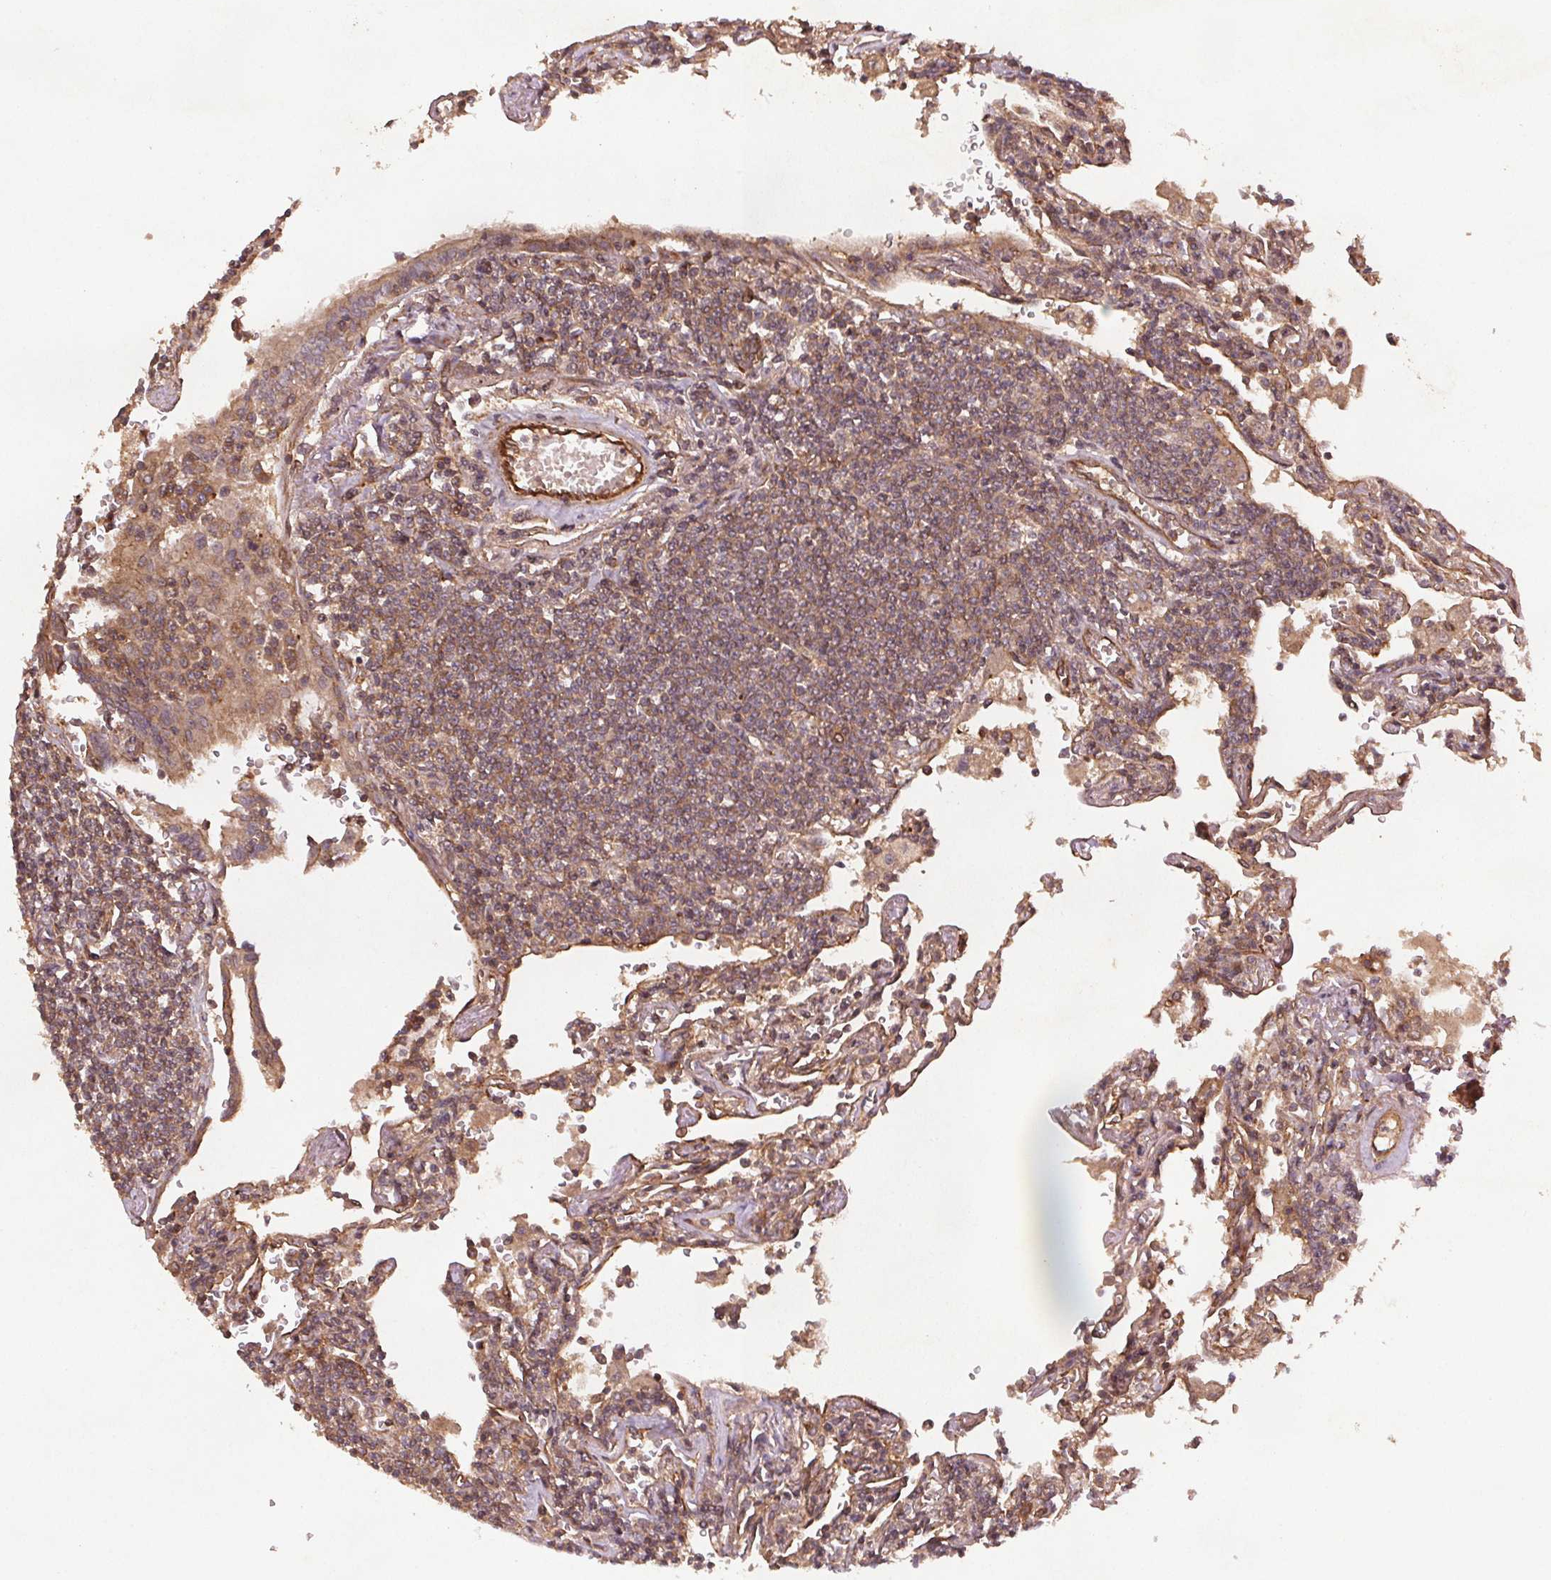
{"staining": {"intensity": "weak", "quantity": ">75%", "location": "cytoplasmic/membranous"}, "tissue": "lymphoma", "cell_type": "Tumor cells", "image_type": "cancer", "snomed": [{"axis": "morphology", "description": "Malignant lymphoma, non-Hodgkin's type, Low grade"}, {"axis": "topography", "description": "Lung"}], "caption": "Approximately >75% of tumor cells in malignant lymphoma, non-Hodgkin's type (low-grade) demonstrate weak cytoplasmic/membranous protein positivity as visualized by brown immunohistochemical staining.", "gene": "SEC14L2", "patient": {"sex": "female", "age": 71}}